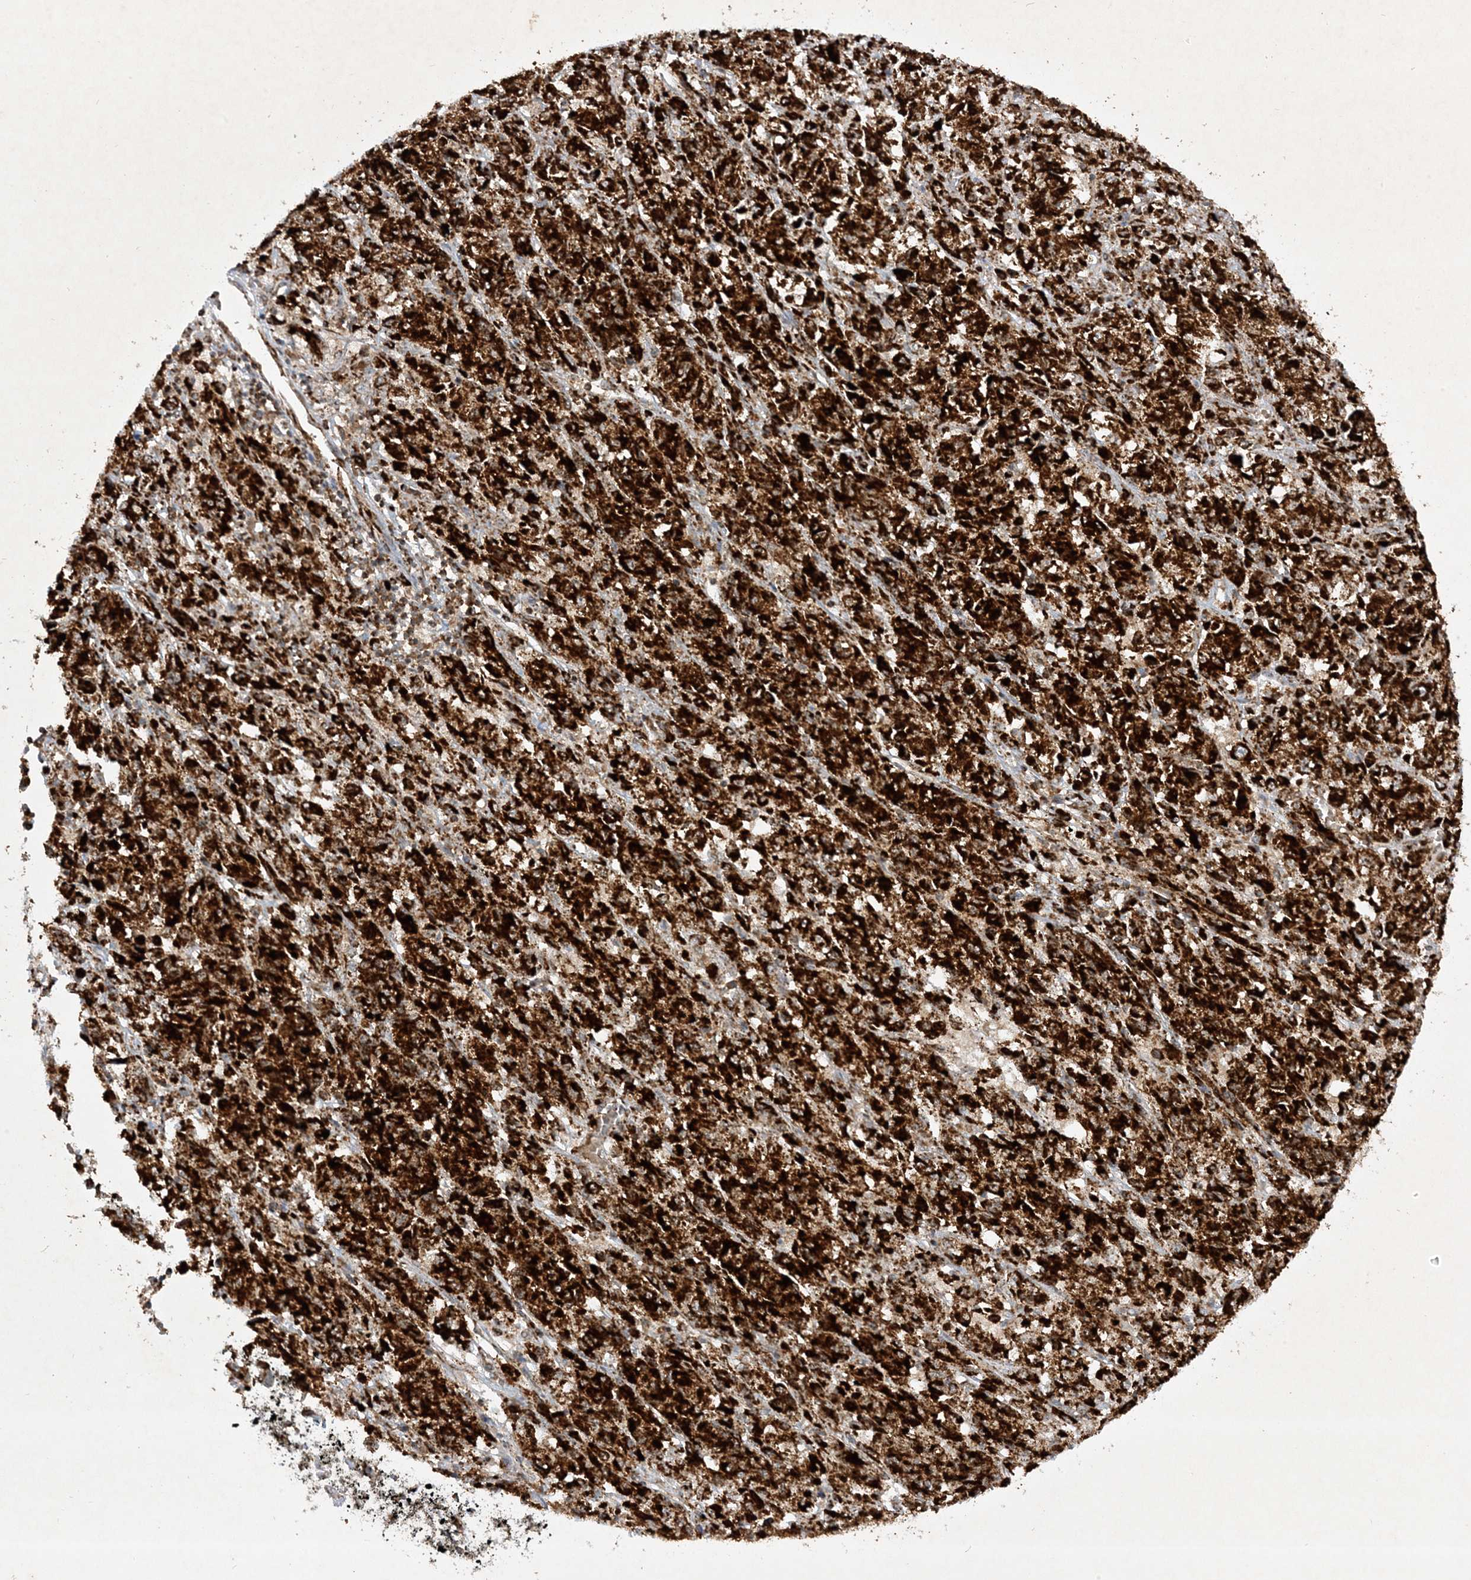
{"staining": {"intensity": "strong", "quantity": ">75%", "location": "cytoplasmic/membranous"}, "tissue": "melanoma", "cell_type": "Tumor cells", "image_type": "cancer", "snomed": [{"axis": "morphology", "description": "Malignant melanoma, Metastatic site"}, {"axis": "topography", "description": "Lung"}], "caption": "High-power microscopy captured an immunohistochemistry (IHC) photomicrograph of melanoma, revealing strong cytoplasmic/membranous positivity in about >75% of tumor cells.", "gene": "NDUFAF3", "patient": {"sex": "male", "age": 64}}